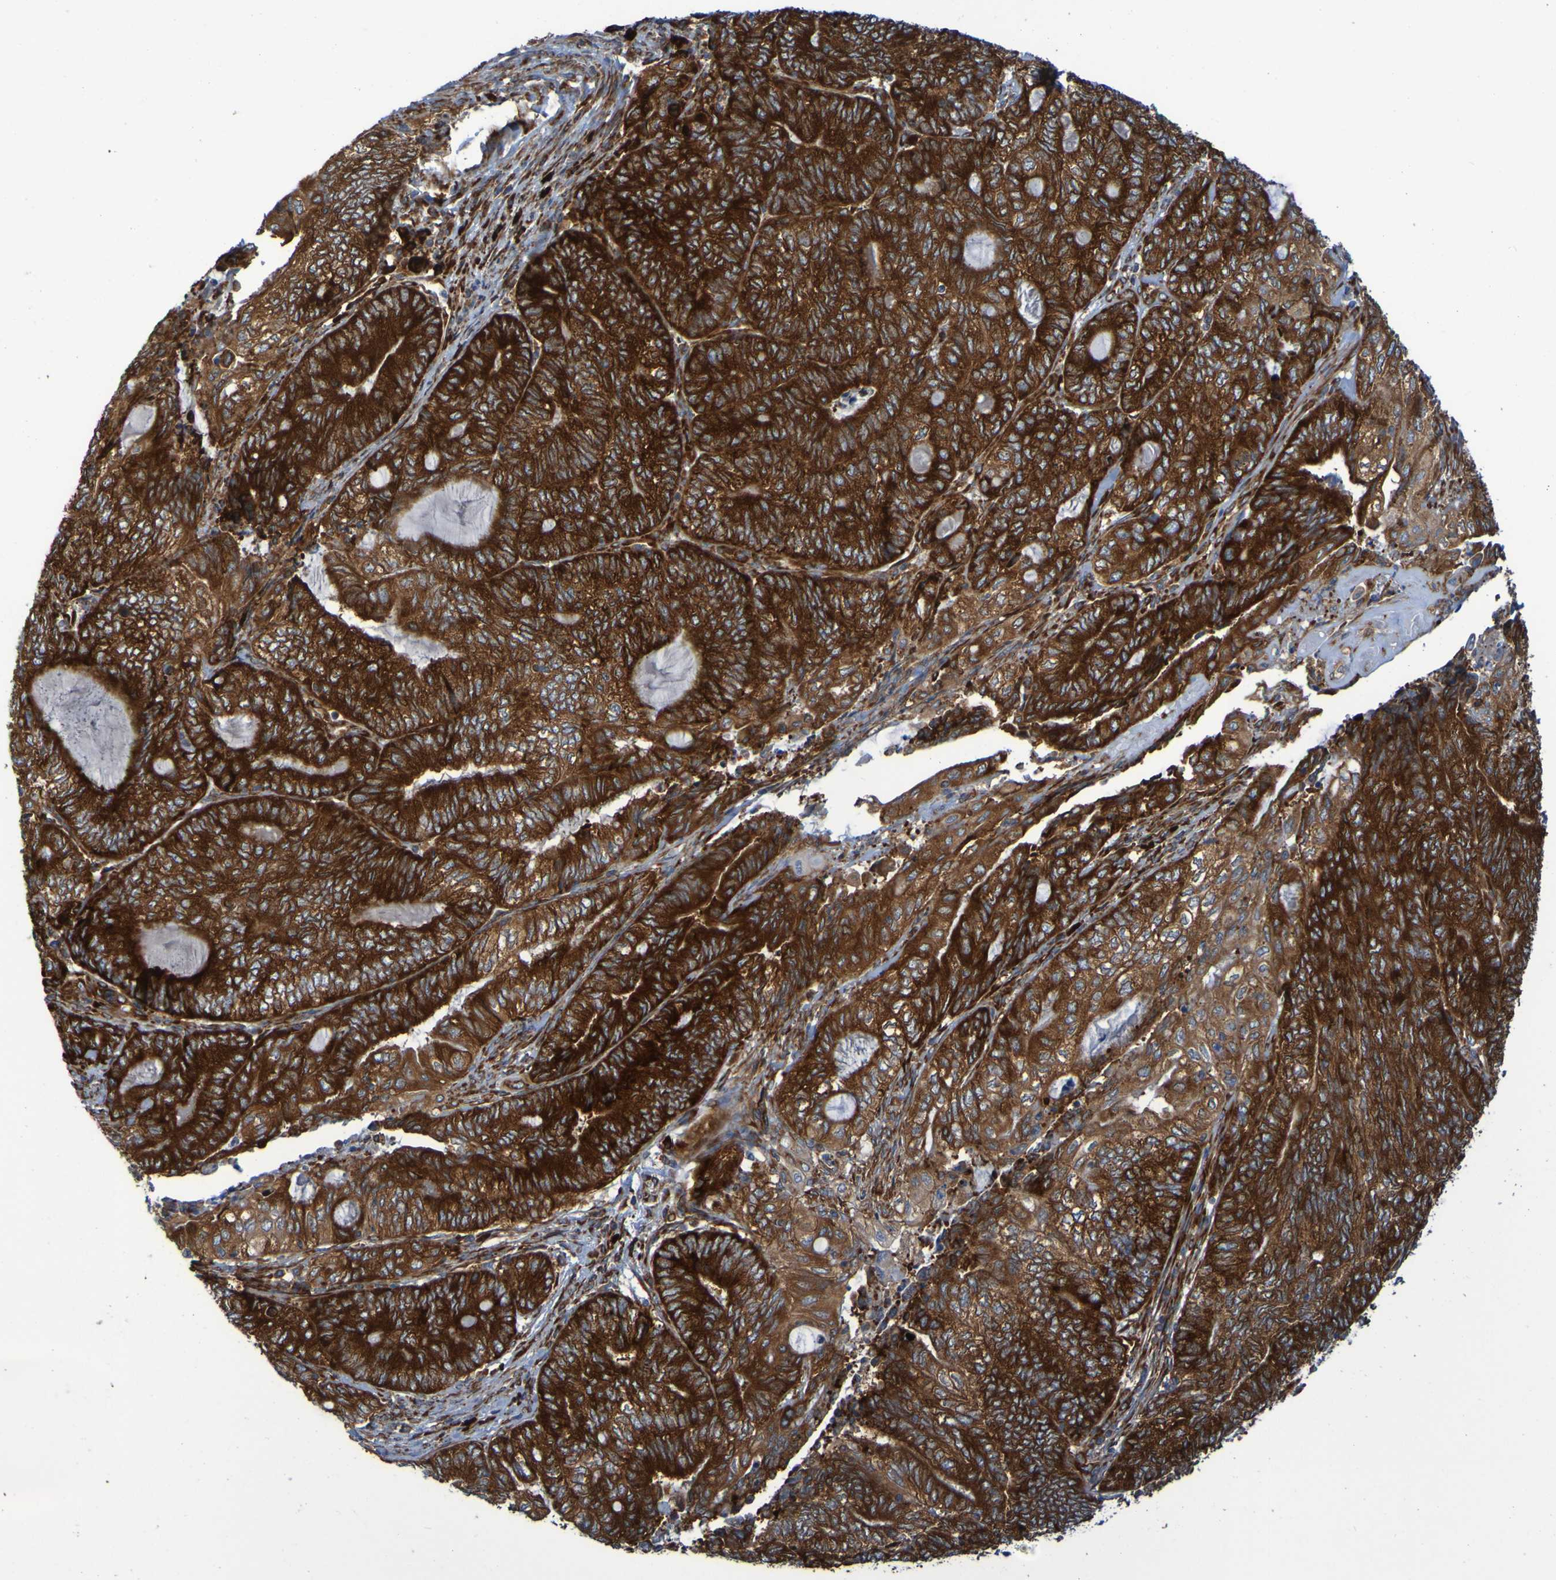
{"staining": {"intensity": "strong", "quantity": ">75%", "location": "cytoplasmic/membranous"}, "tissue": "endometrial cancer", "cell_type": "Tumor cells", "image_type": "cancer", "snomed": [{"axis": "morphology", "description": "Adenocarcinoma, NOS"}, {"axis": "topography", "description": "Uterus"}, {"axis": "topography", "description": "Endometrium"}], "caption": "Adenocarcinoma (endometrial) stained for a protein (brown) demonstrates strong cytoplasmic/membranous positive expression in about >75% of tumor cells.", "gene": "RPL10", "patient": {"sex": "female", "age": 70}}